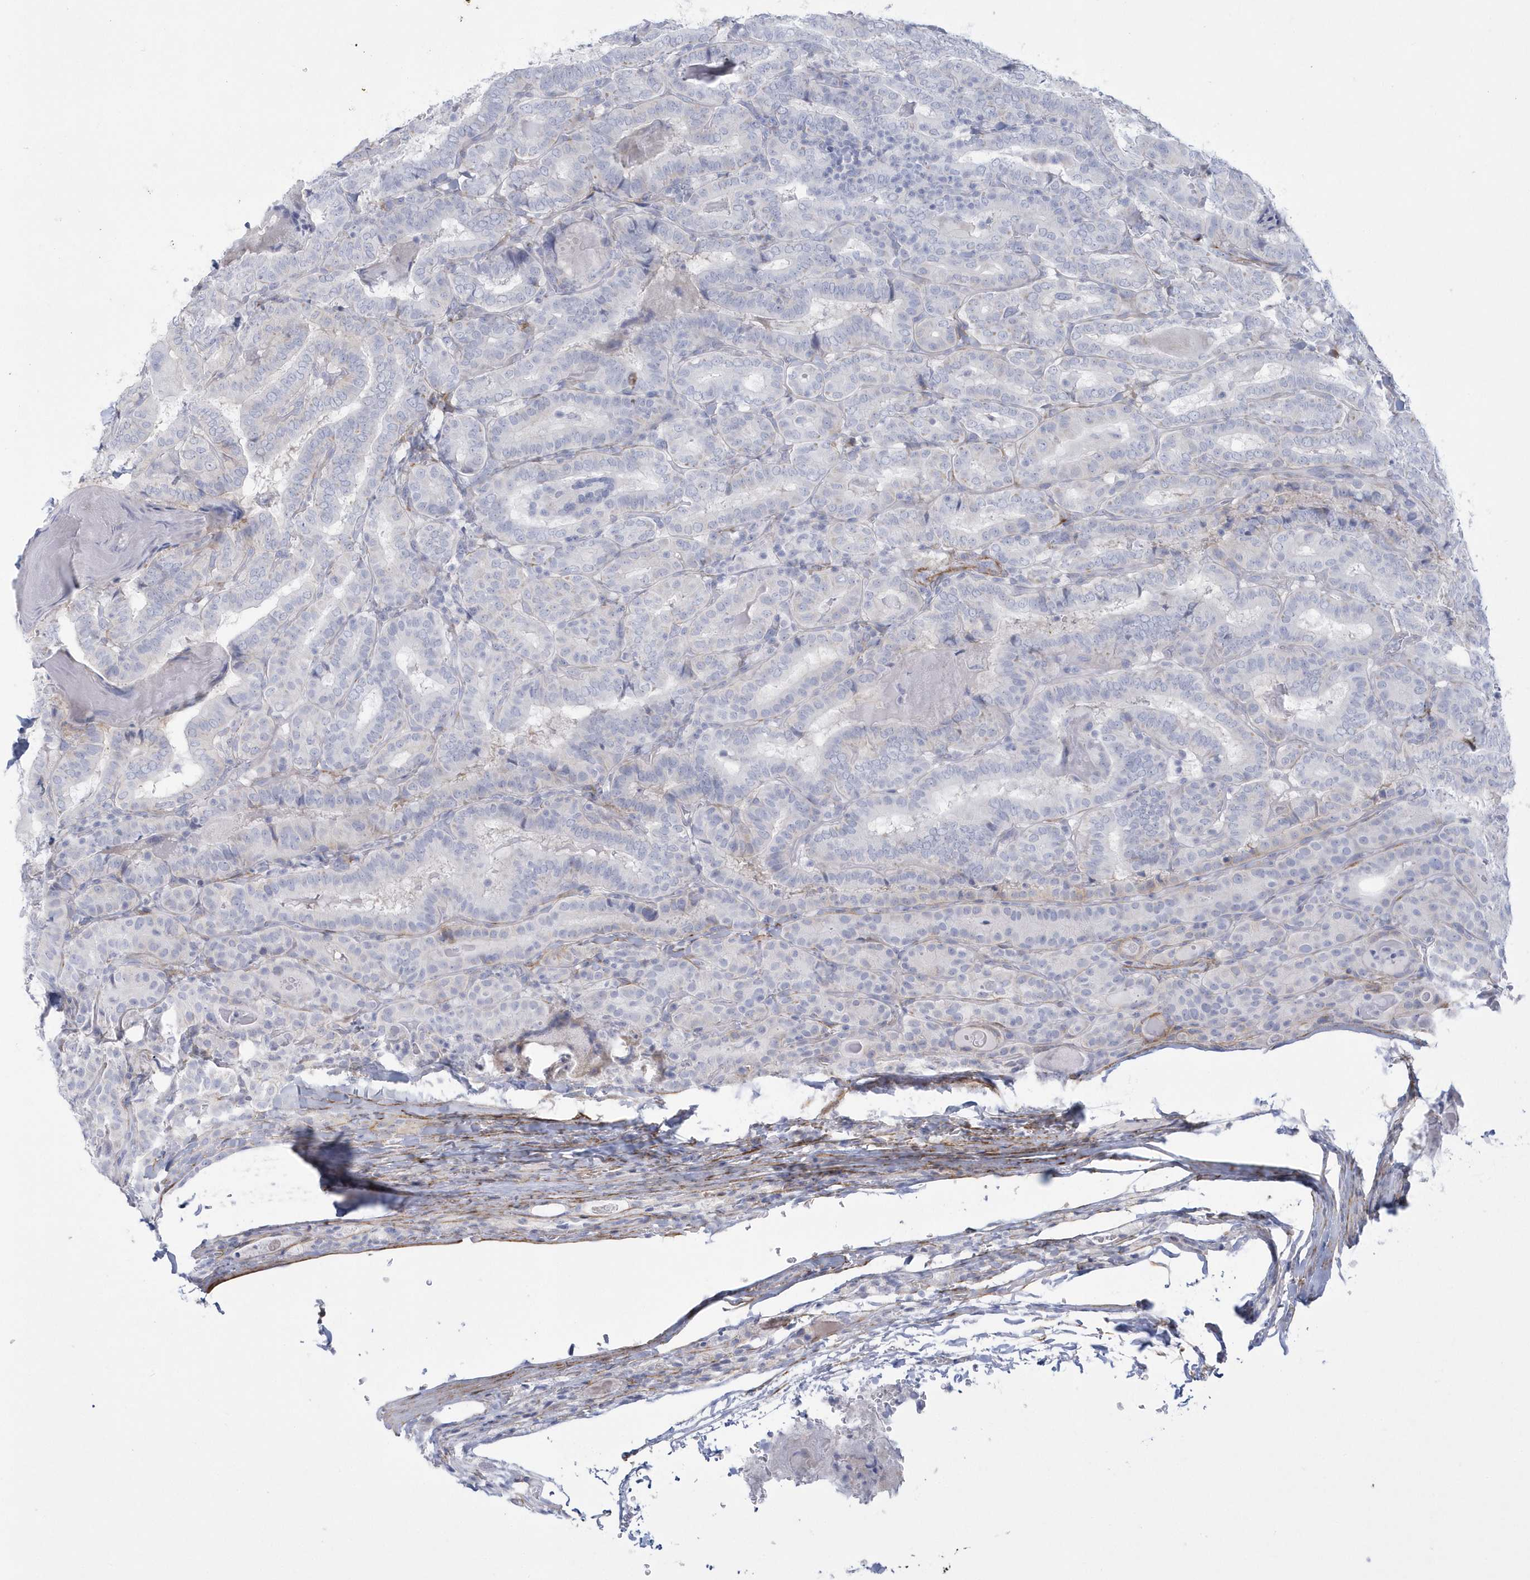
{"staining": {"intensity": "negative", "quantity": "none", "location": "none"}, "tissue": "thyroid cancer", "cell_type": "Tumor cells", "image_type": "cancer", "snomed": [{"axis": "morphology", "description": "Papillary adenocarcinoma, NOS"}, {"axis": "topography", "description": "Thyroid gland"}], "caption": "Tumor cells are negative for protein expression in human papillary adenocarcinoma (thyroid).", "gene": "WDR27", "patient": {"sex": "female", "age": 72}}